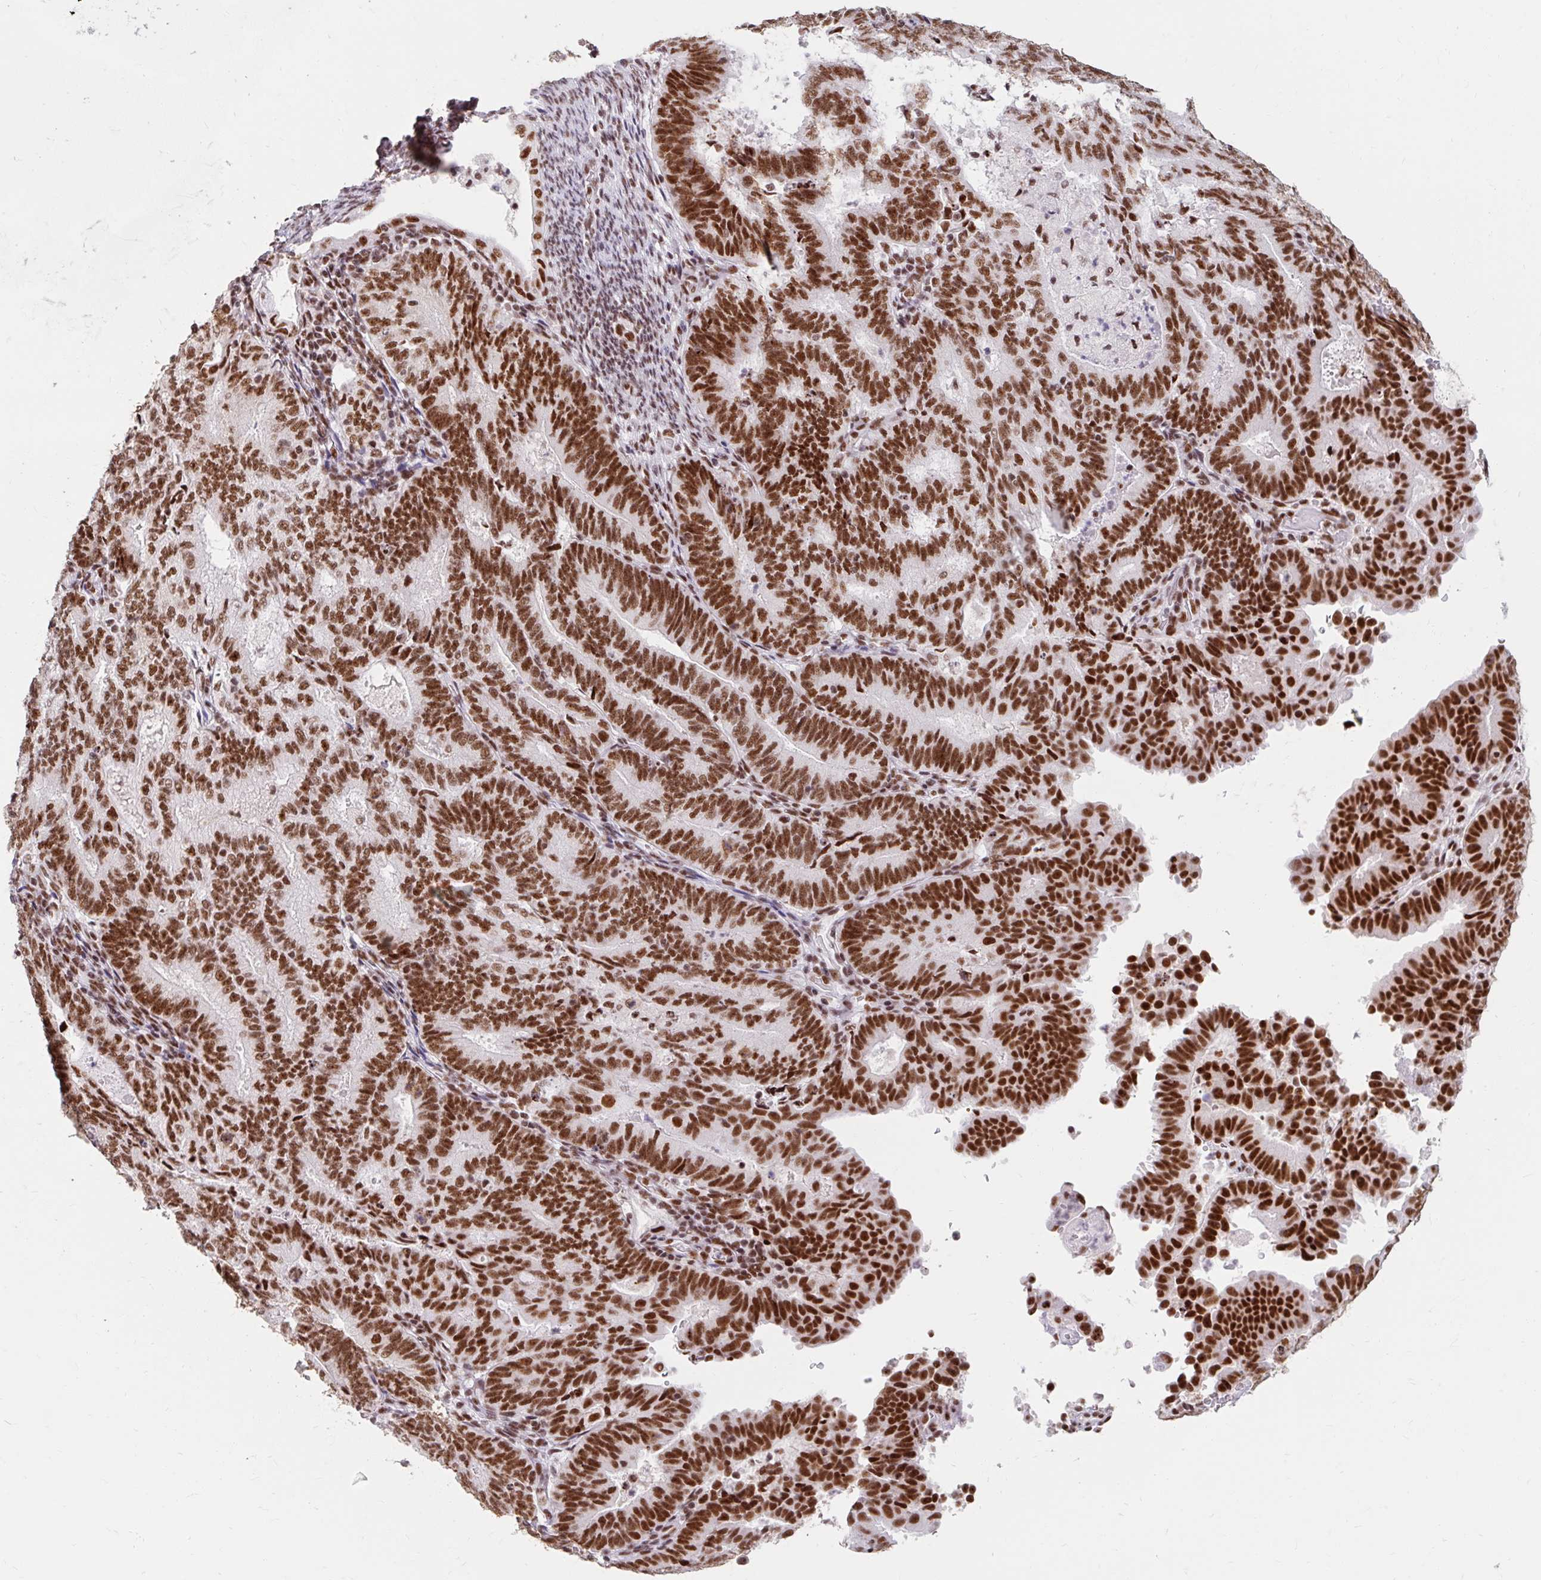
{"staining": {"intensity": "strong", "quantity": ">75%", "location": "nuclear"}, "tissue": "endometrial cancer", "cell_type": "Tumor cells", "image_type": "cancer", "snomed": [{"axis": "morphology", "description": "Adenocarcinoma, NOS"}, {"axis": "topography", "description": "Endometrium"}], "caption": "Endometrial cancer (adenocarcinoma) stained with a protein marker displays strong staining in tumor cells.", "gene": "SRSF10", "patient": {"sex": "female", "age": 70}}